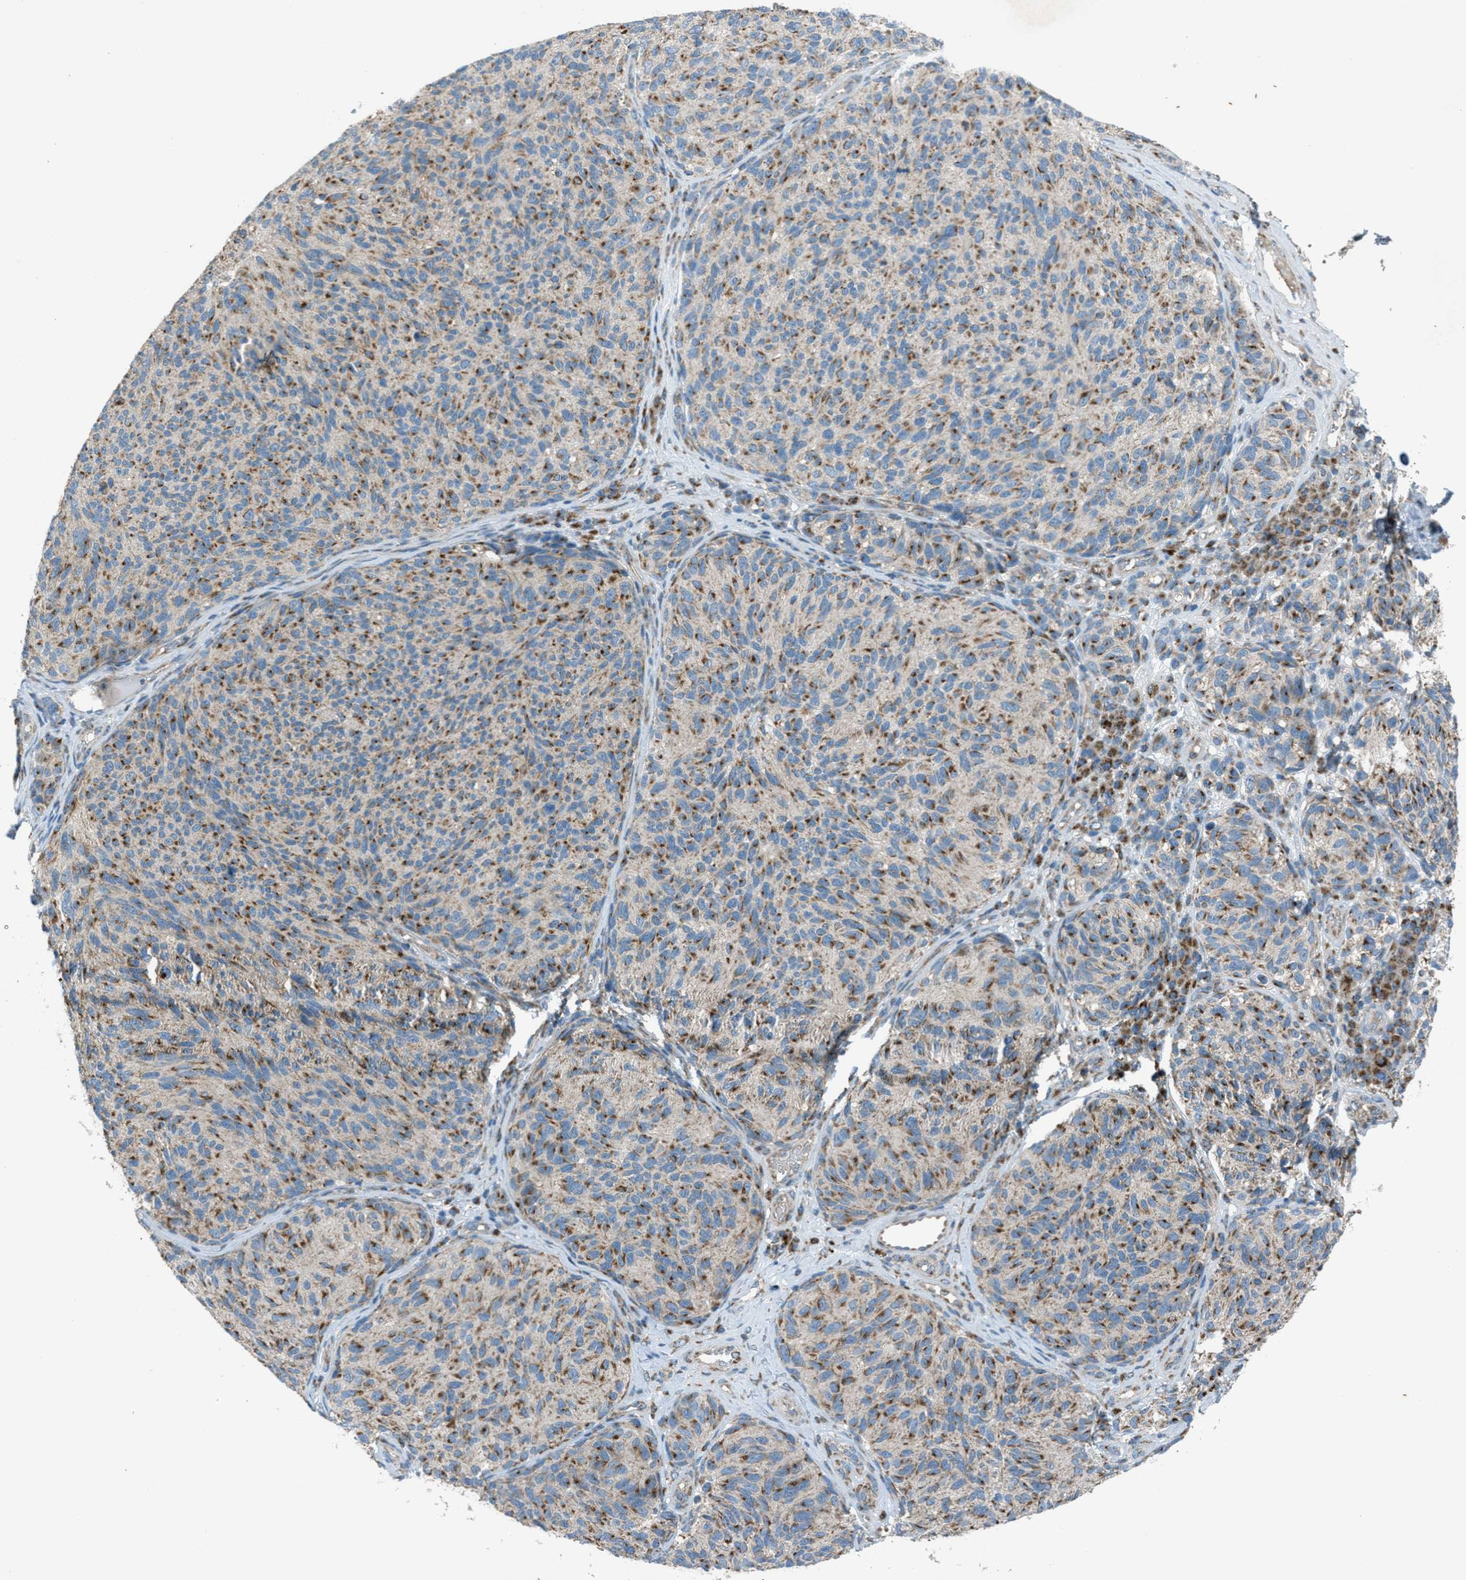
{"staining": {"intensity": "moderate", "quantity": ">75%", "location": "cytoplasmic/membranous"}, "tissue": "melanoma", "cell_type": "Tumor cells", "image_type": "cancer", "snomed": [{"axis": "morphology", "description": "Malignant melanoma, NOS"}, {"axis": "topography", "description": "Skin"}], "caption": "Human melanoma stained with a brown dye demonstrates moderate cytoplasmic/membranous positive positivity in approximately >75% of tumor cells.", "gene": "BCKDK", "patient": {"sex": "female", "age": 73}}